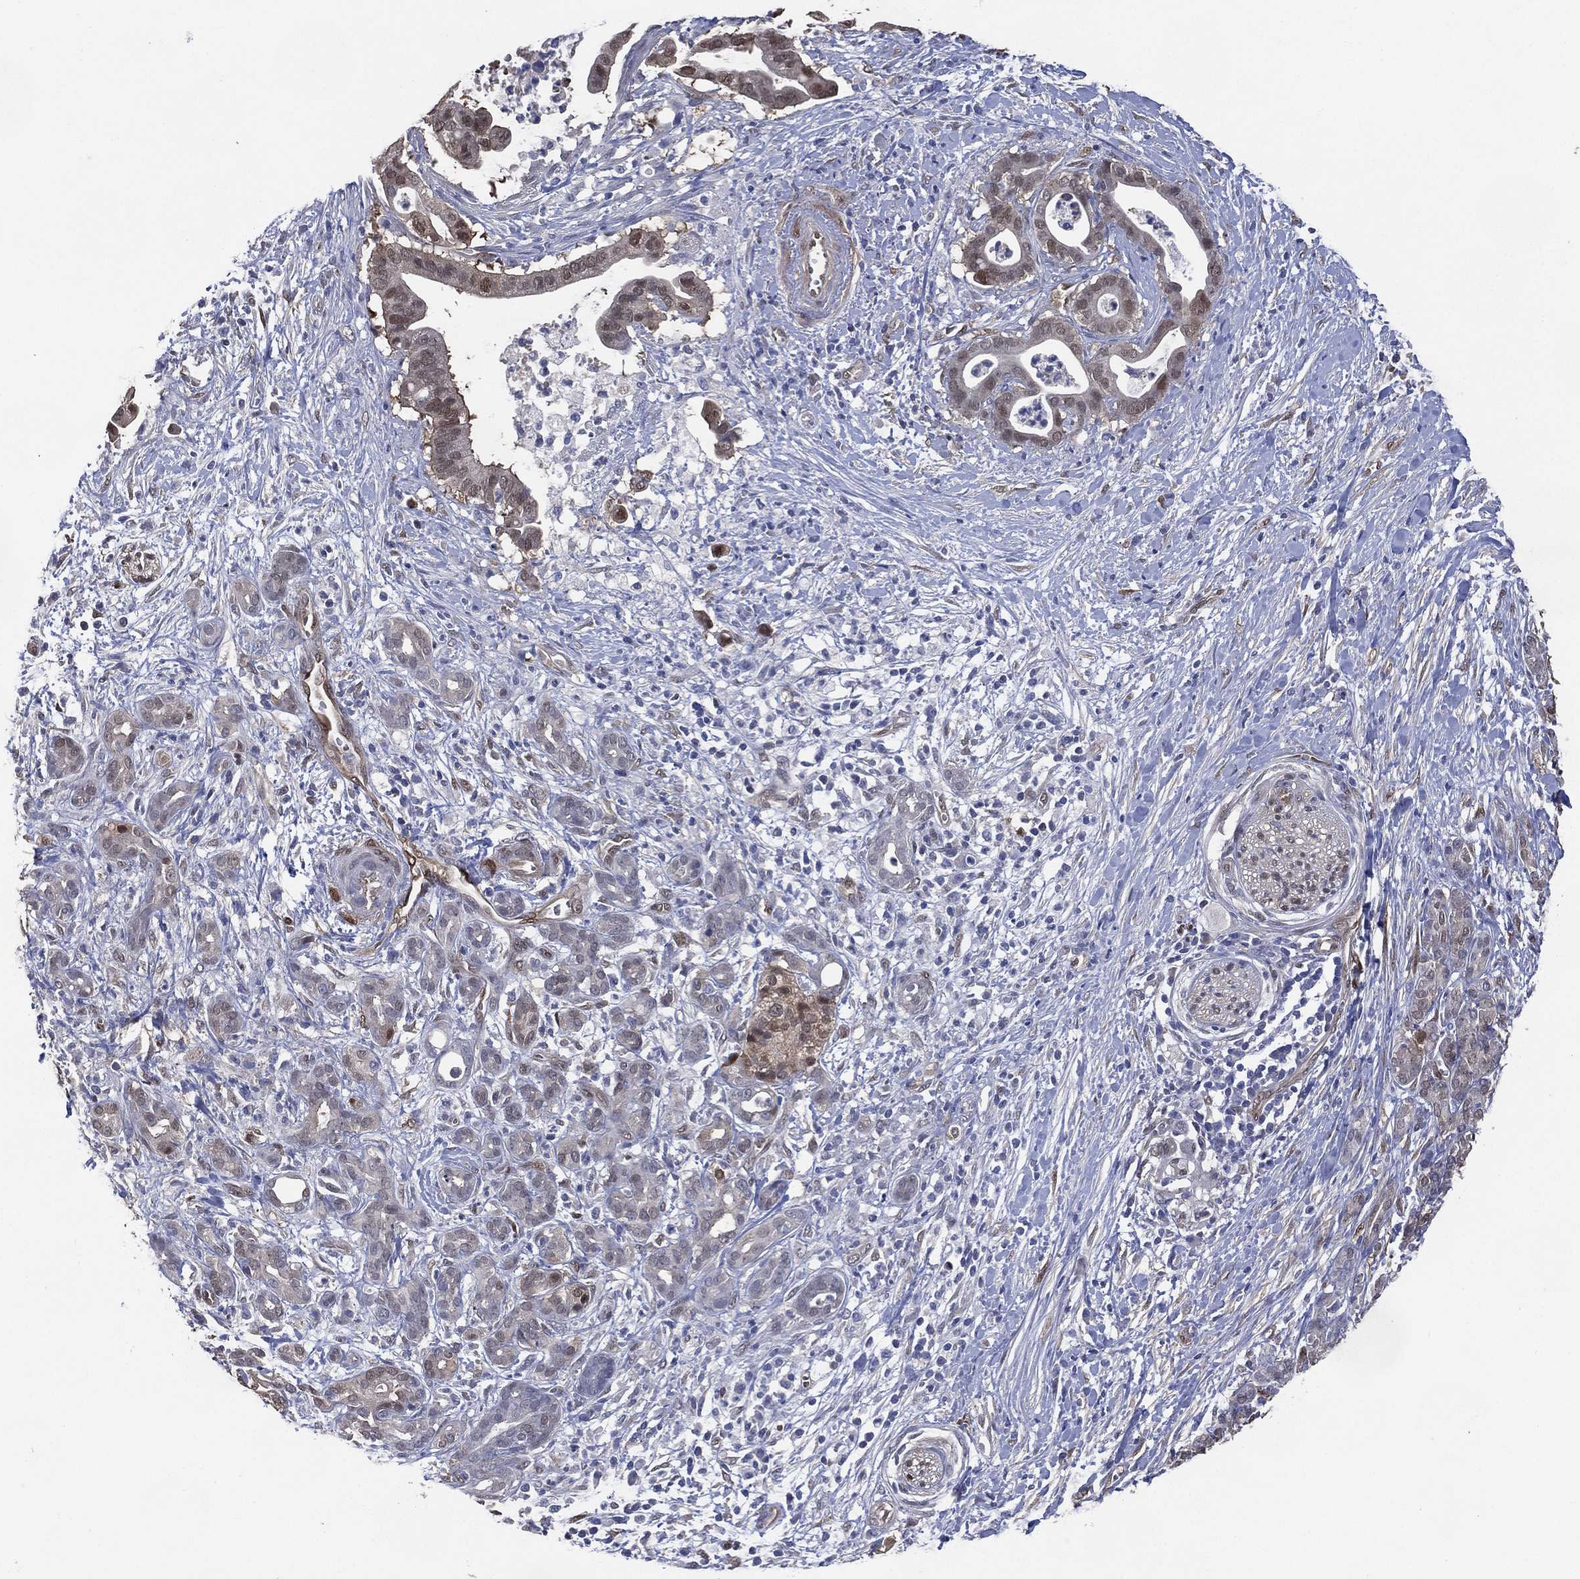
{"staining": {"intensity": "moderate", "quantity": "<25%", "location": "nuclear"}, "tissue": "pancreatic cancer", "cell_type": "Tumor cells", "image_type": "cancer", "snomed": [{"axis": "morphology", "description": "Adenocarcinoma, NOS"}, {"axis": "topography", "description": "Pancreas"}], "caption": "DAB immunohistochemical staining of human pancreatic cancer (adenocarcinoma) demonstrates moderate nuclear protein staining in about <25% of tumor cells.", "gene": "AK1", "patient": {"sex": "male", "age": 61}}